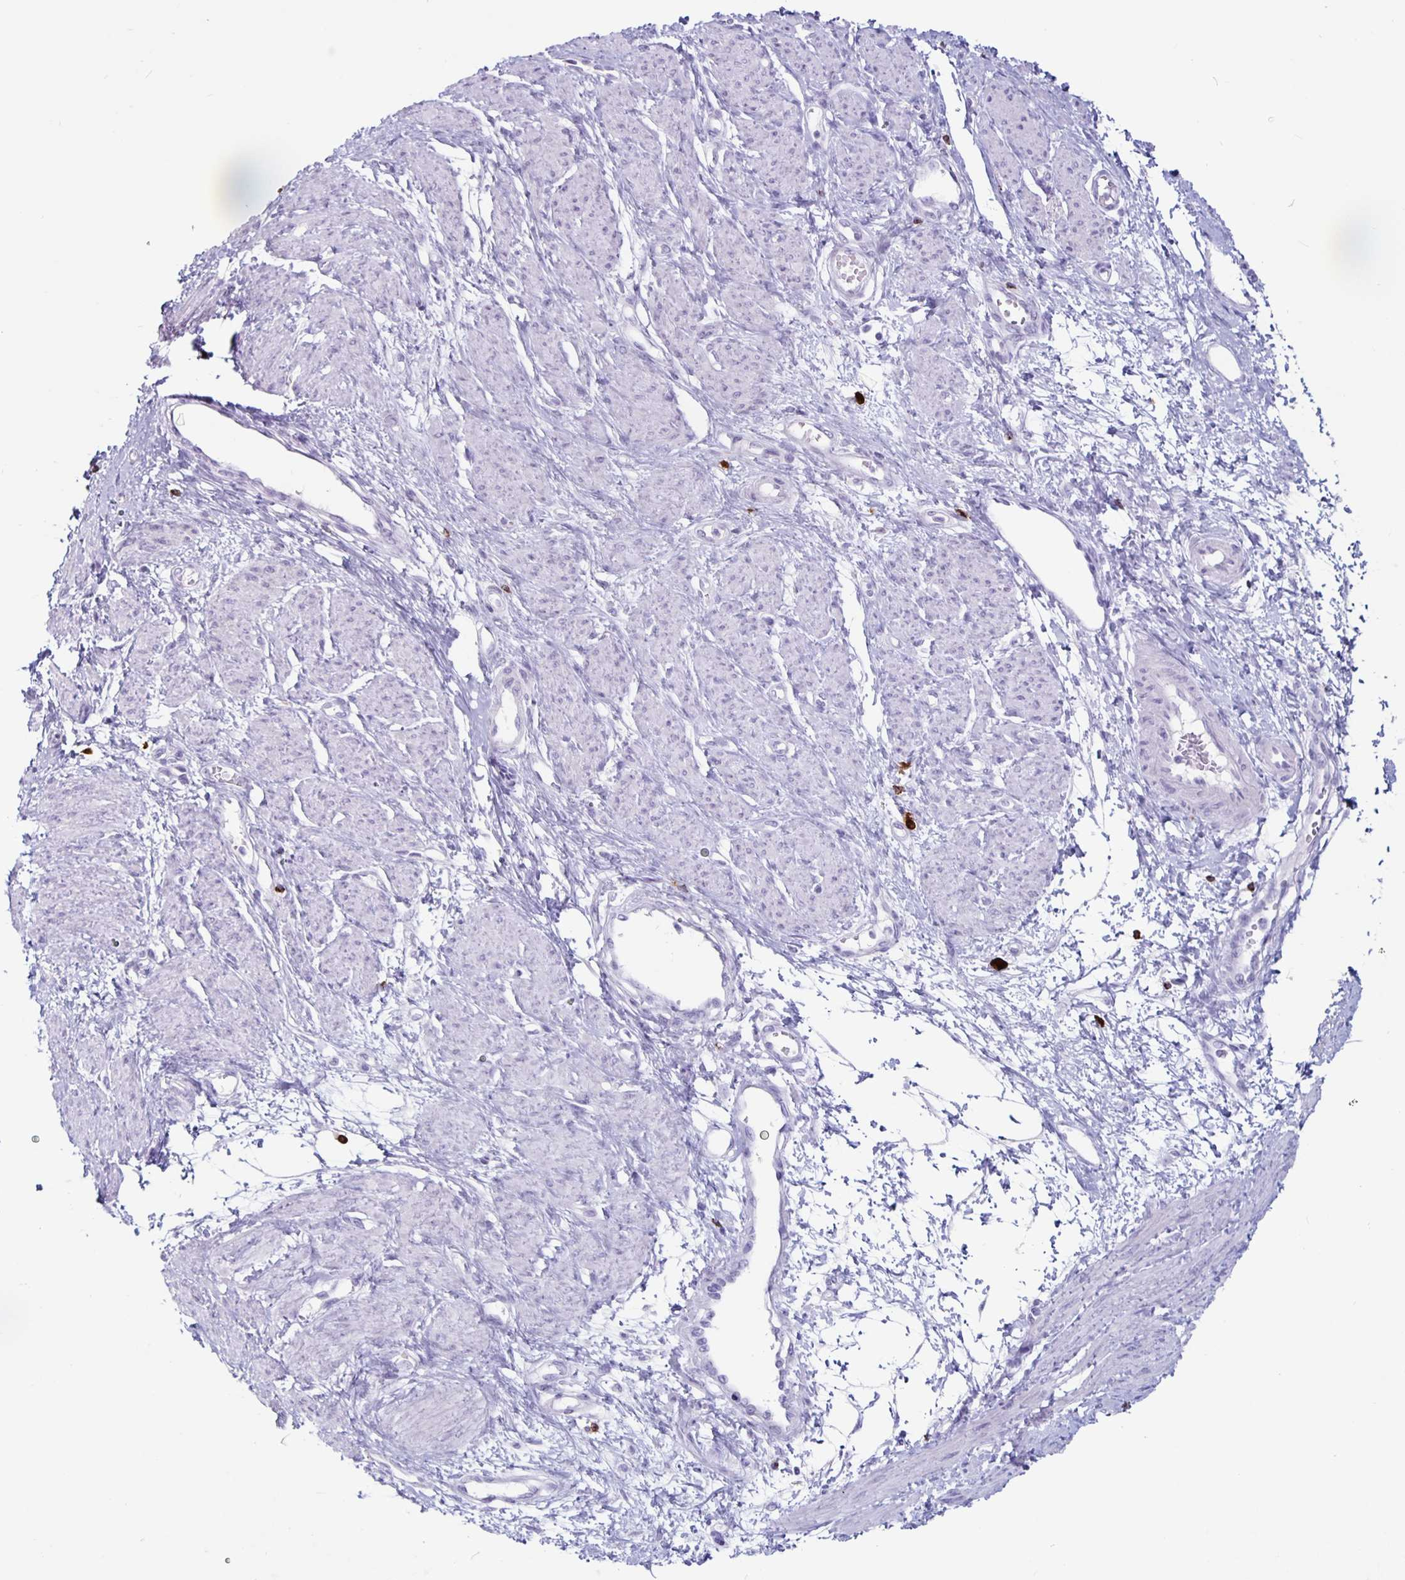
{"staining": {"intensity": "negative", "quantity": "none", "location": "none"}, "tissue": "smooth muscle", "cell_type": "Smooth muscle cells", "image_type": "normal", "snomed": [{"axis": "morphology", "description": "Normal tissue, NOS"}, {"axis": "topography", "description": "Smooth muscle"}, {"axis": "topography", "description": "Uterus"}], "caption": "Smooth muscle cells show no significant staining in benign smooth muscle.", "gene": "GZMK", "patient": {"sex": "female", "age": 39}}